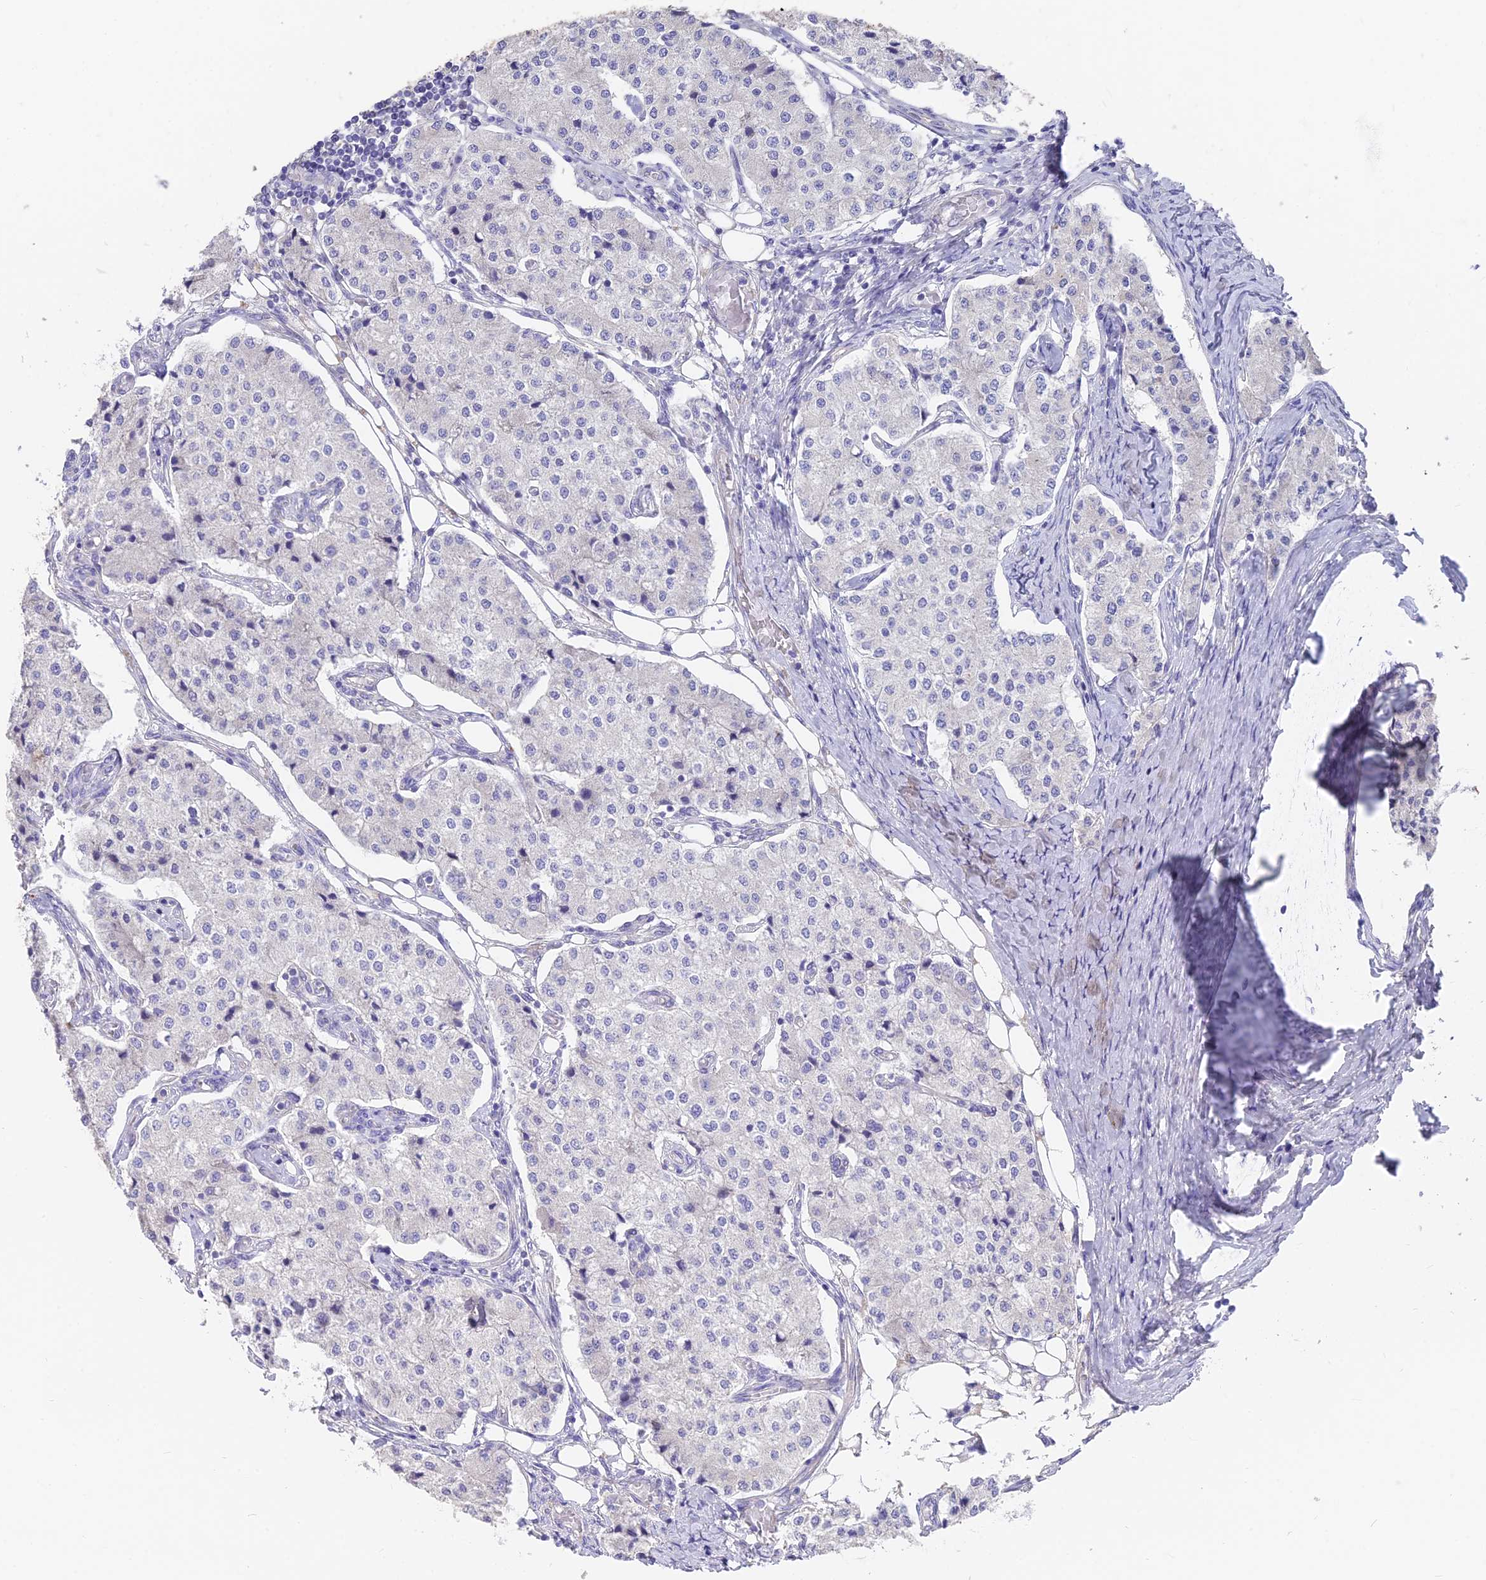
{"staining": {"intensity": "negative", "quantity": "none", "location": "none"}, "tissue": "carcinoid", "cell_type": "Tumor cells", "image_type": "cancer", "snomed": [{"axis": "morphology", "description": "Carcinoid, malignant, NOS"}, {"axis": "topography", "description": "Colon"}], "caption": "DAB (3,3'-diaminobenzidine) immunohistochemical staining of human carcinoid (malignant) reveals no significant expression in tumor cells.", "gene": "FAM168B", "patient": {"sex": "female", "age": 52}}